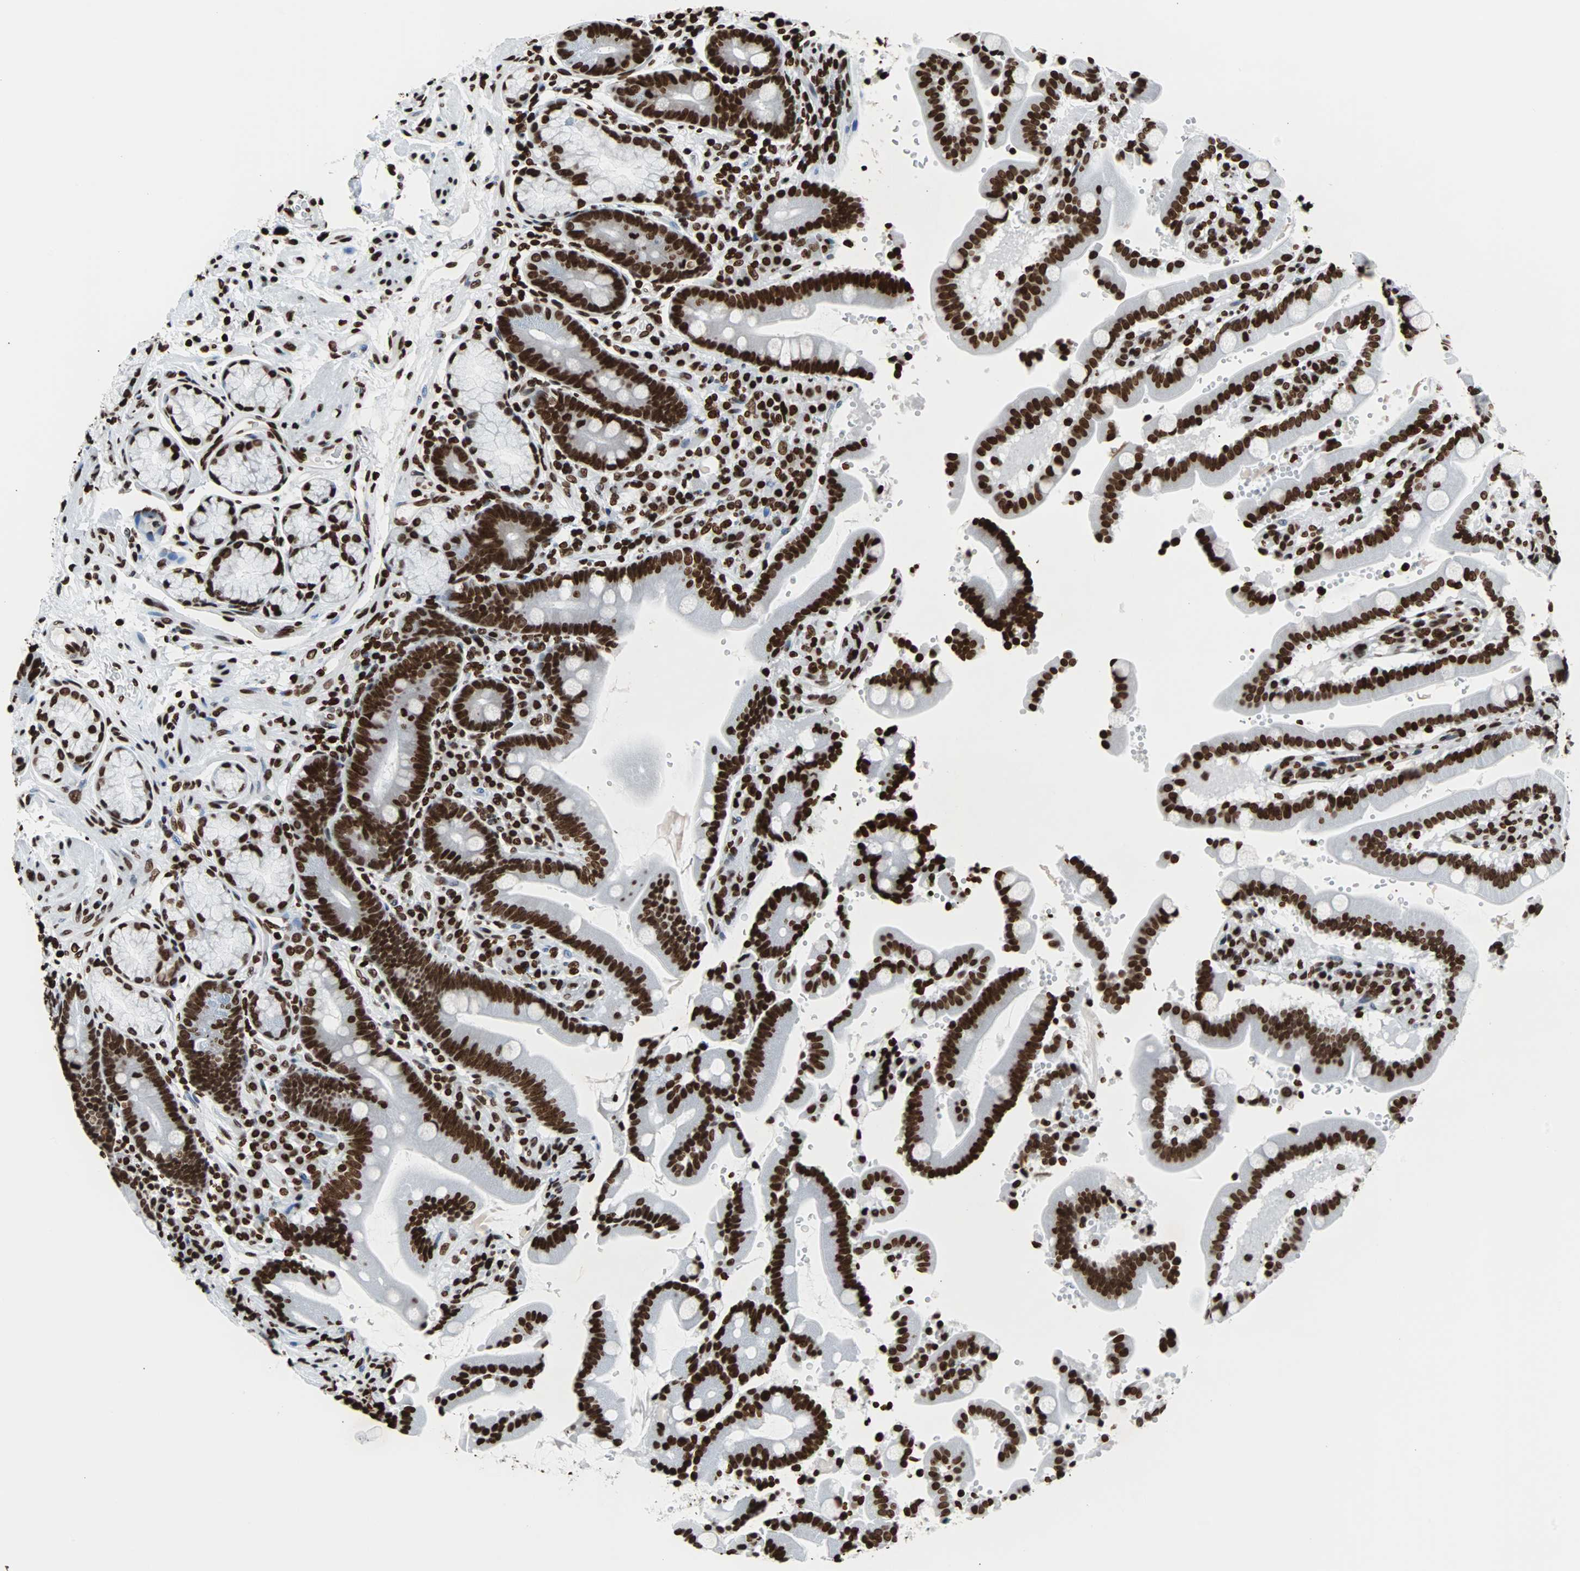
{"staining": {"intensity": "strong", "quantity": ">75%", "location": "nuclear"}, "tissue": "duodenum", "cell_type": "Glandular cells", "image_type": "normal", "snomed": [{"axis": "morphology", "description": "Normal tissue, NOS"}, {"axis": "topography", "description": "Small intestine, NOS"}], "caption": "Immunohistochemistry of benign human duodenum shows high levels of strong nuclear expression in approximately >75% of glandular cells.", "gene": "H2BC18", "patient": {"sex": "female", "age": 71}}